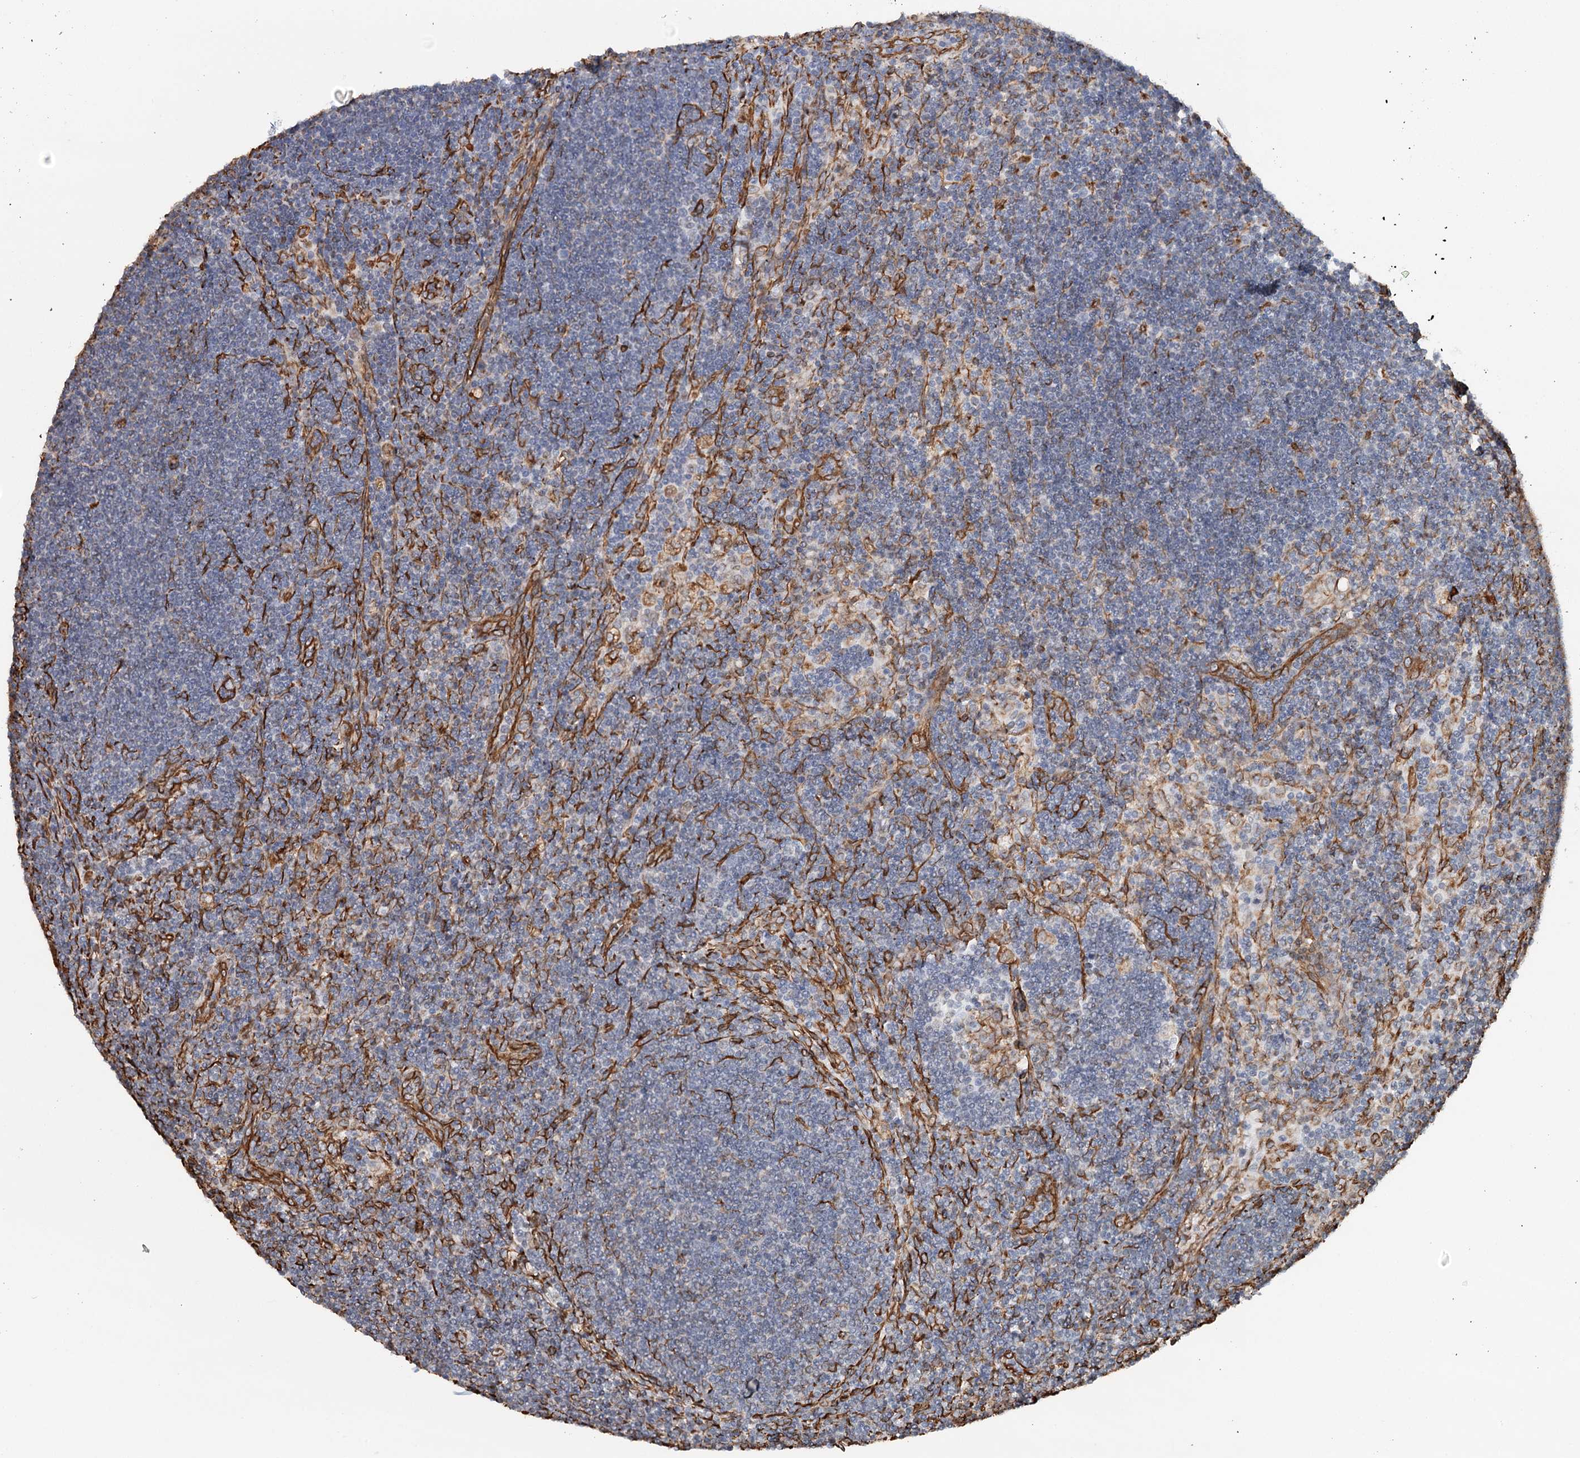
{"staining": {"intensity": "negative", "quantity": "none", "location": "none"}, "tissue": "lymph node", "cell_type": "Germinal center cells", "image_type": "normal", "snomed": [{"axis": "morphology", "description": "Normal tissue, NOS"}, {"axis": "topography", "description": "Lymph node"}], "caption": "A high-resolution photomicrograph shows IHC staining of normal lymph node, which exhibits no significant positivity in germinal center cells.", "gene": "SYNPO", "patient": {"sex": "male", "age": 24}}